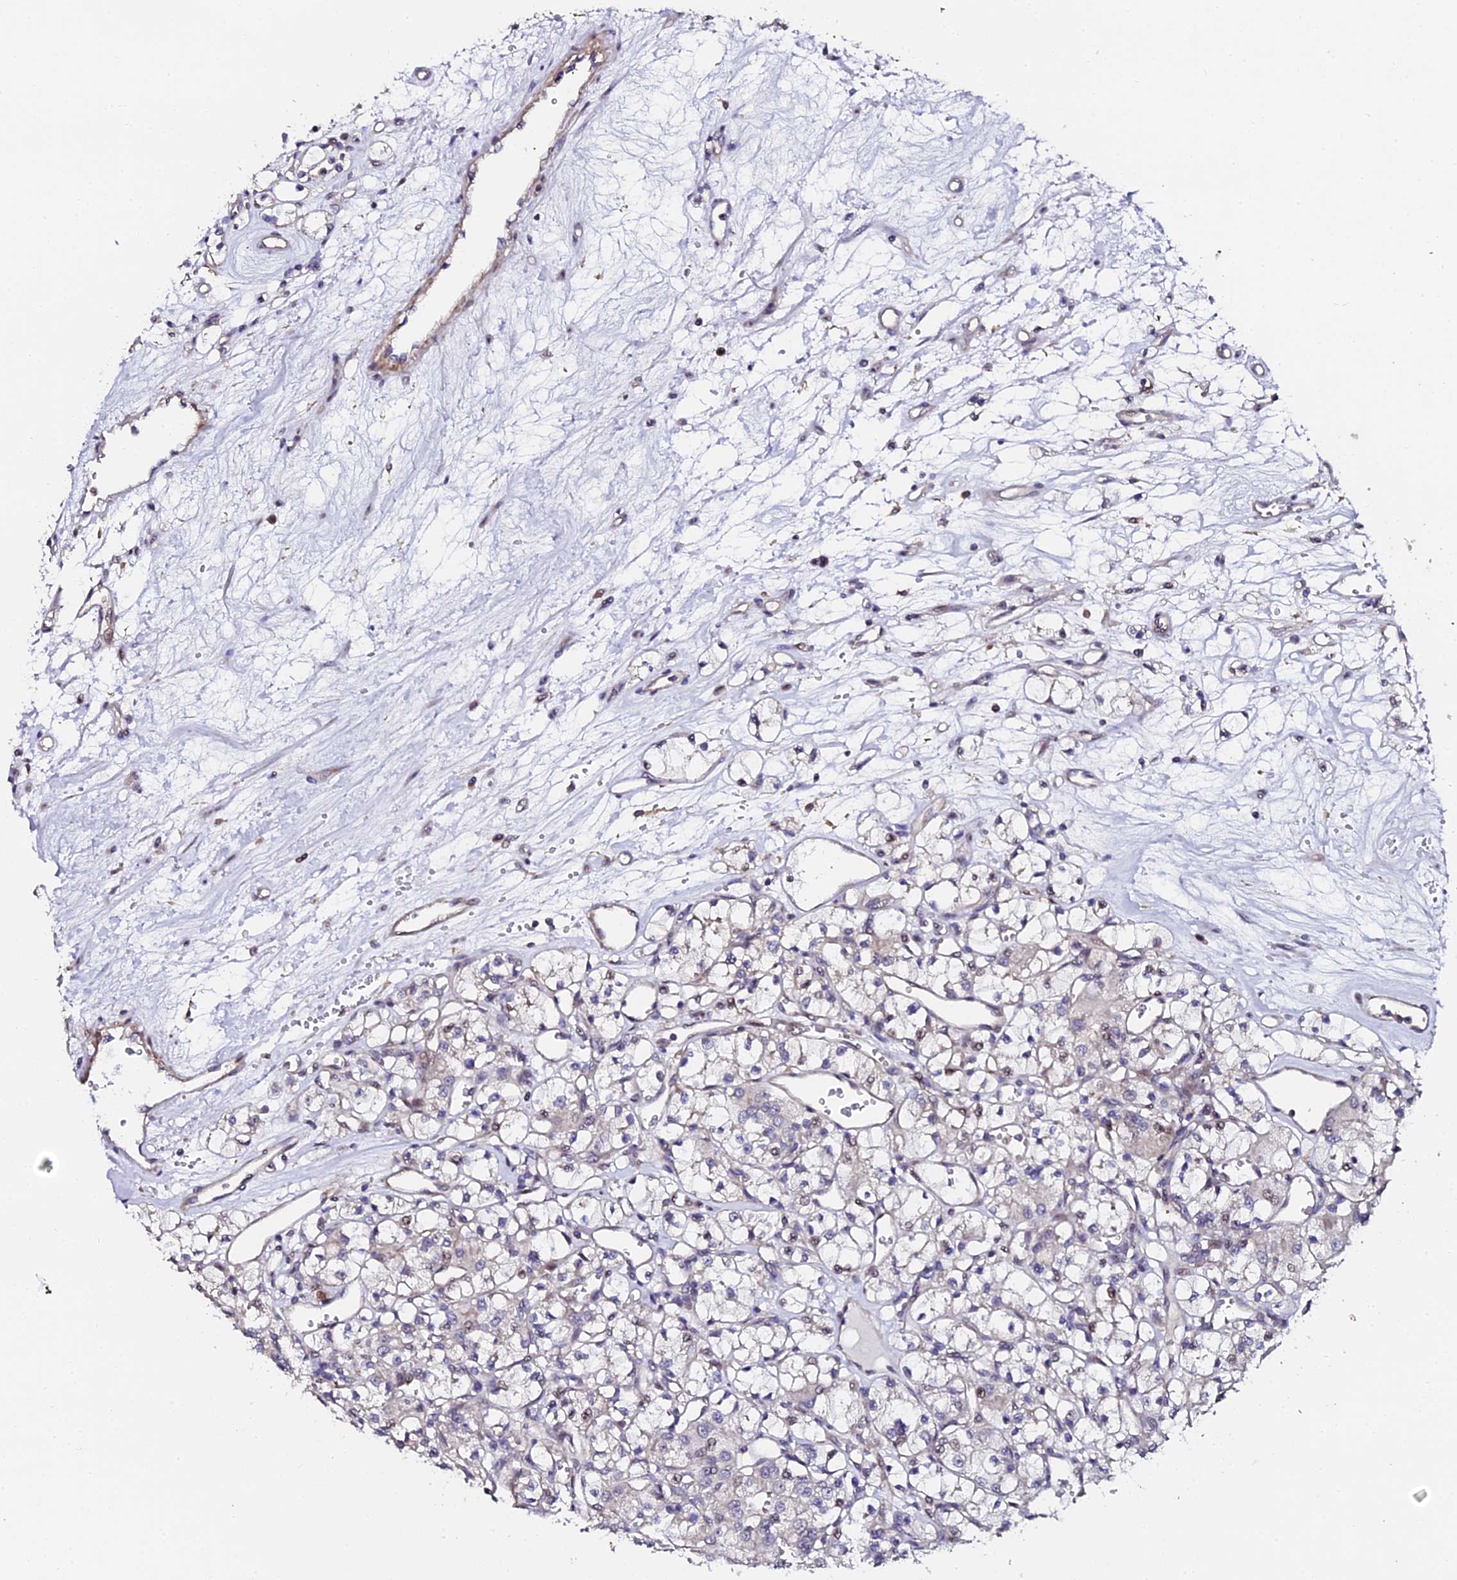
{"staining": {"intensity": "negative", "quantity": "none", "location": "none"}, "tissue": "renal cancer", "cell_type": "Tumor cells", "image_type": "cancer", "snomed": [{"axis": "morphology", "description": "Adenocarcinoma, NOS"}, {"axis": "topography", "description": "Kidney"}], "caption": "The photomicrograph exhibits no significant positivity in tumor cells of renal cancer (adenocarcinoma).", "gene": "GPN3", "patient": {"sex": "female", "age": 59}}